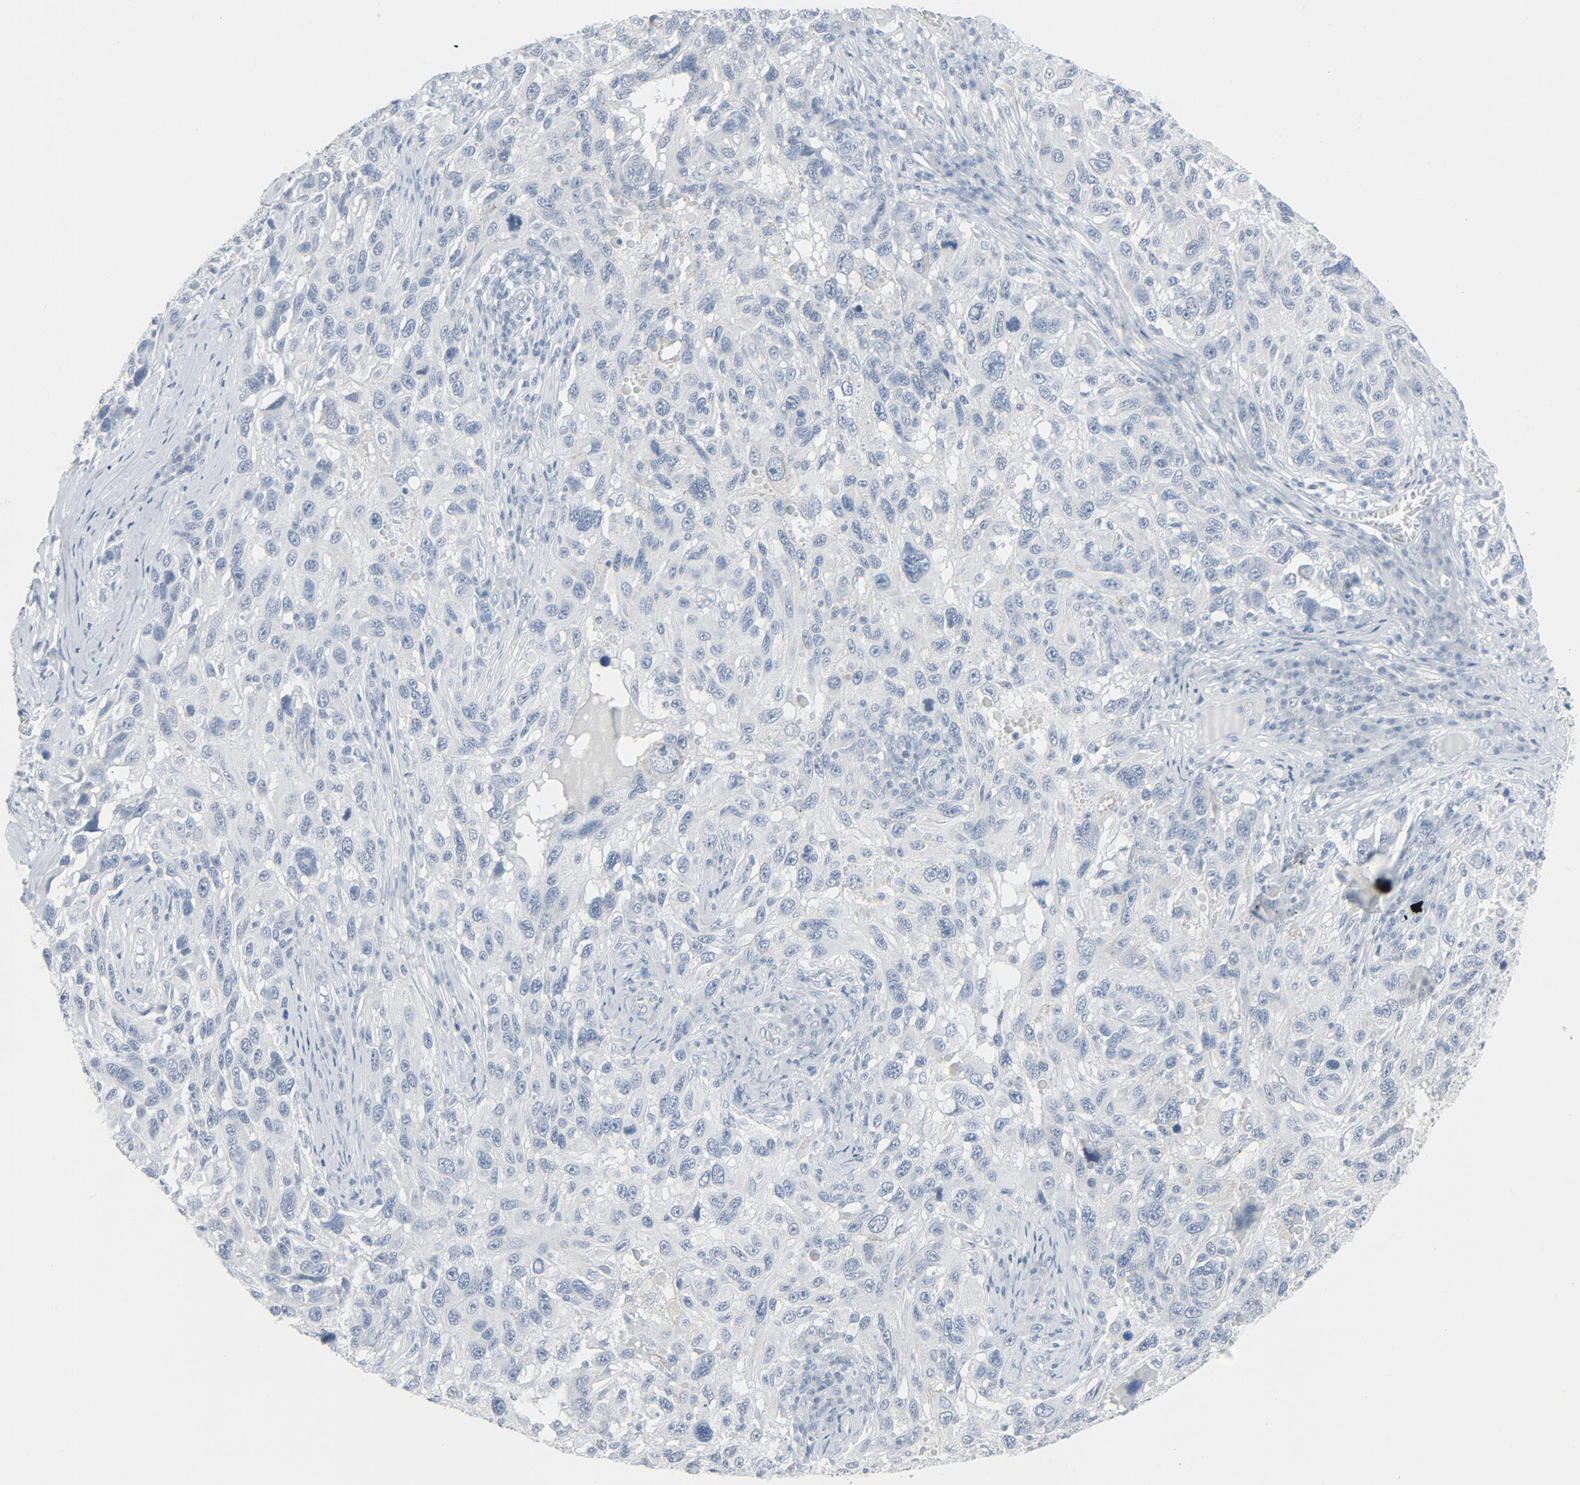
{"staining": {"intensity": "negative", "quantity": "none", "location": "none"}, "tissue": "melanoma", "cell_type": "Tumor cells", "image_type": "cancer", "snomed": [{"axis": "morphology", "description": "Malignant melanoma, NOS"}, {"axis": "topography", "description": "Skin"}], "caption": "Melanoma was stained to show a protein in brown. There is no significant staining in tumor cells.", "gene": "FGFR3", "patient": {"sex": "male", "age": 53}}